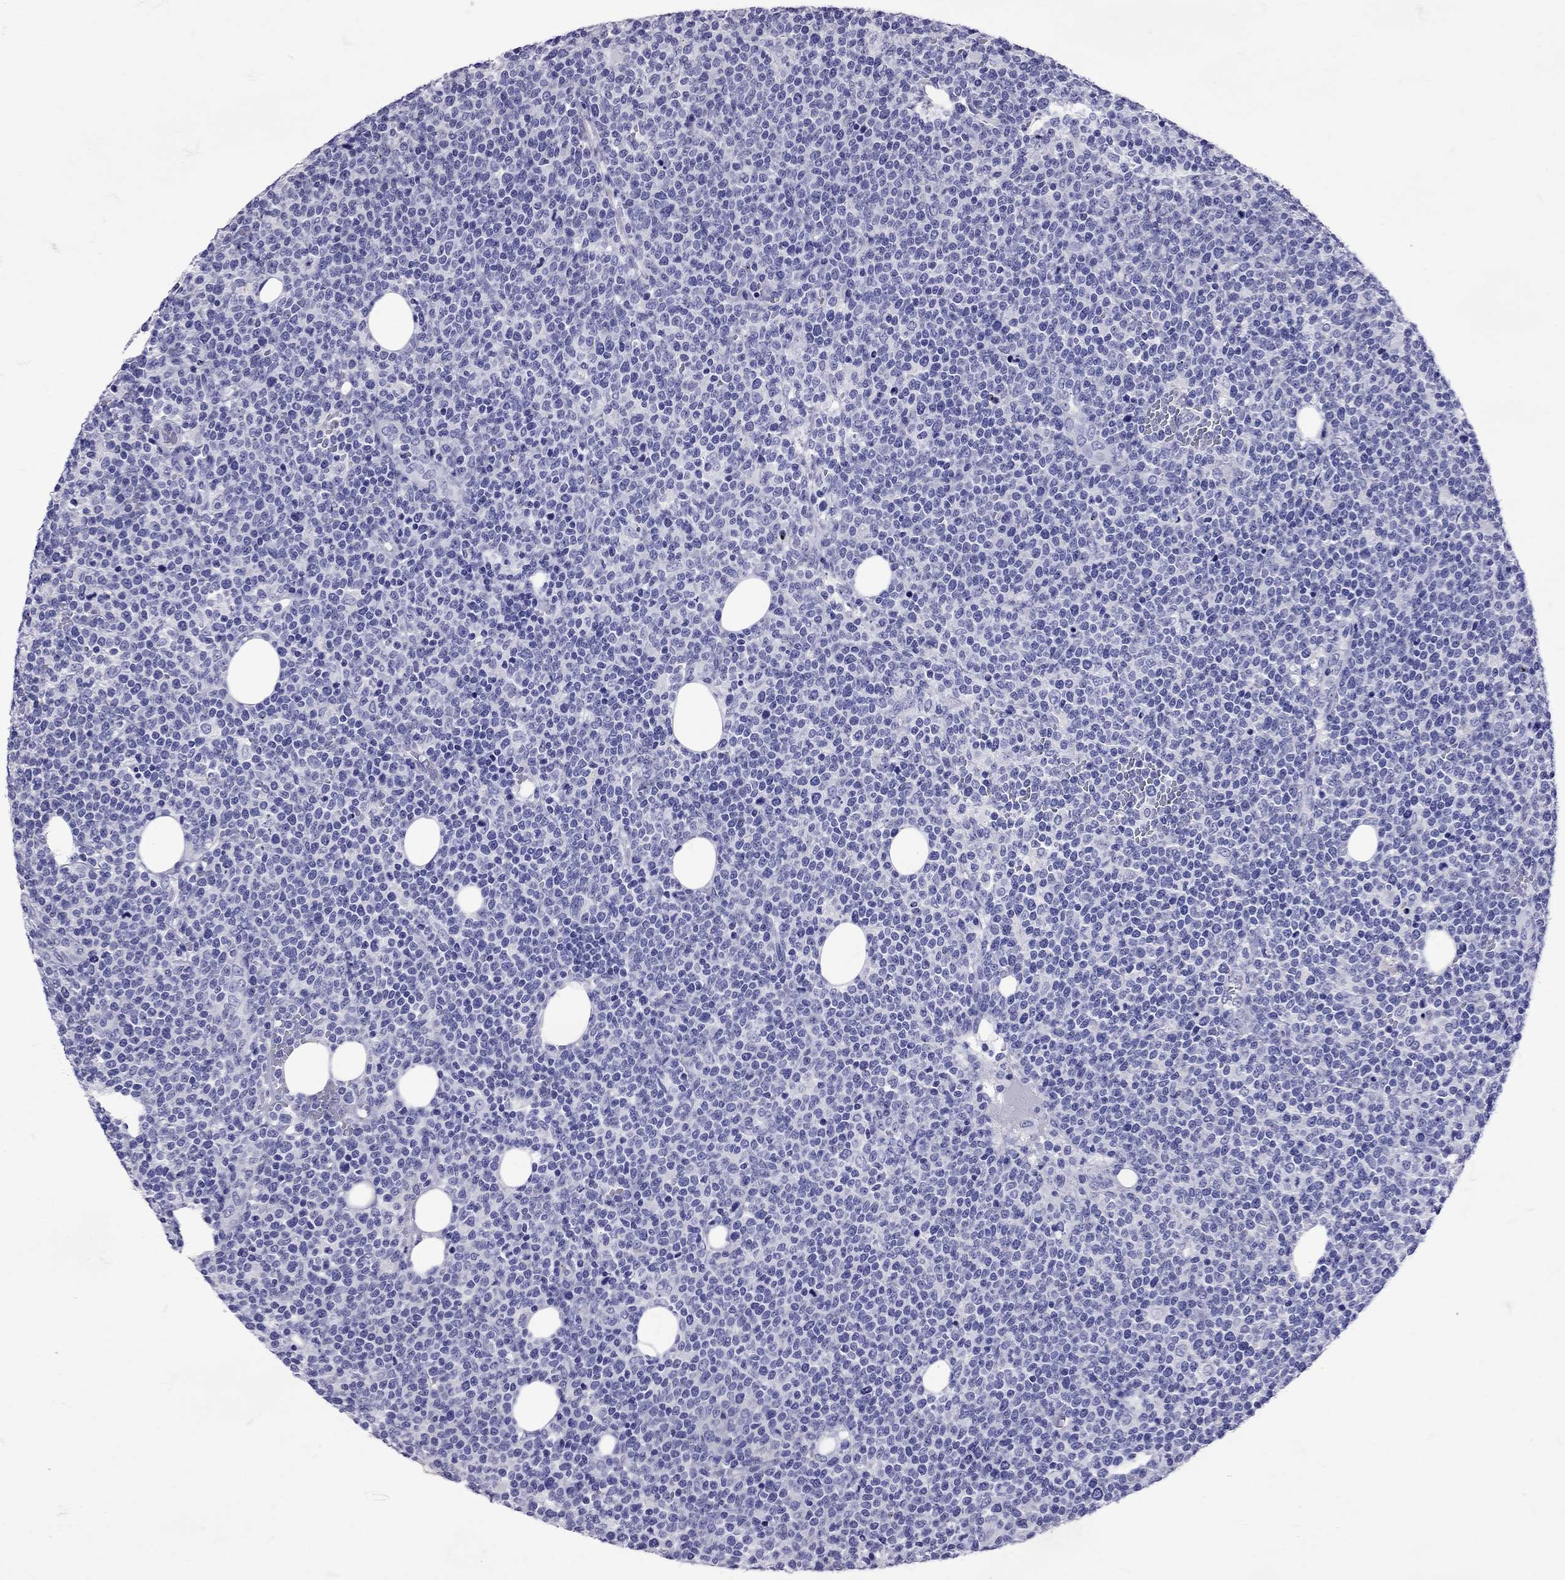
{"staining": {"intensity": "negative", "quantity": "none", "location": "none"}, "tissue": "lymphoma", "cell_type": "Tumor cells", "image_type": "cancer", "snomed": [{"axis": "morphology", "description": "Malignant lymphoma, non-Hodgkin's type, High grade"}, {"axis": "topography", "description": "Lymph node"}], "caption": "IHC histopathology image of human malignant lymphoma, non-Hodgkin's type (high-grade) stained for a protein (brown), which displays no expression in tumor cells.", "gene": "AVP", "patient": {"sex": "male", "age": 61}}